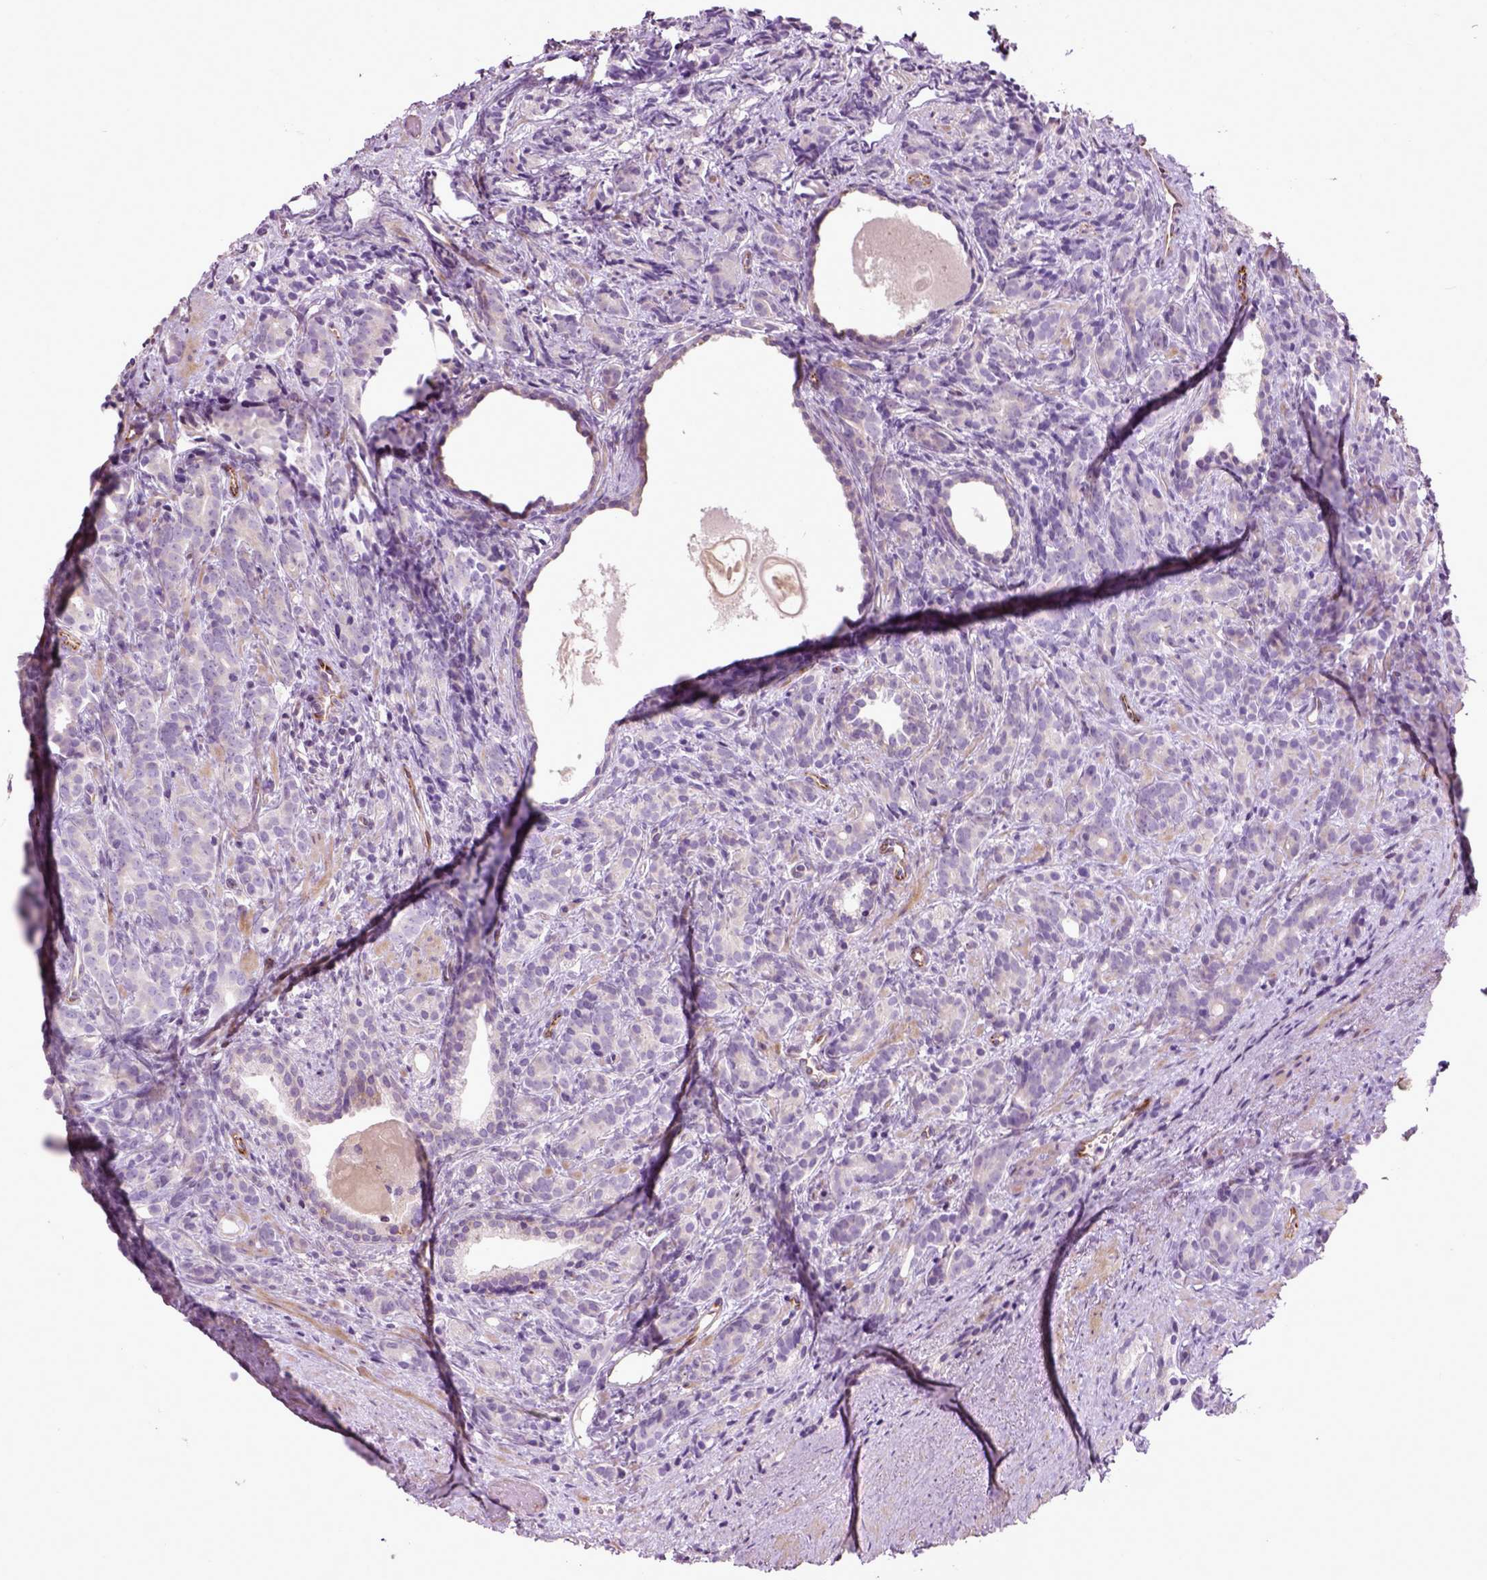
{"staining": {"intensity": "negative", "quantity": "none", "location": "none"}, "tissue": "prostate cancer", "cell_type": "Tumor cells", "image_type": "cancer", "snomed": [{"axis": "morphology", "description": "Adenocarcinoma, High grade"}, {"axis": "topography", "description": "Prostate"}], "caption": "Human prostate cancer (high-grade adenocarcinoma) stained for a protein using immunohistochemistry shows no staining in tumor cells.", "gene": "PKP3", "patient": {"sex": "male", "age": 84}}